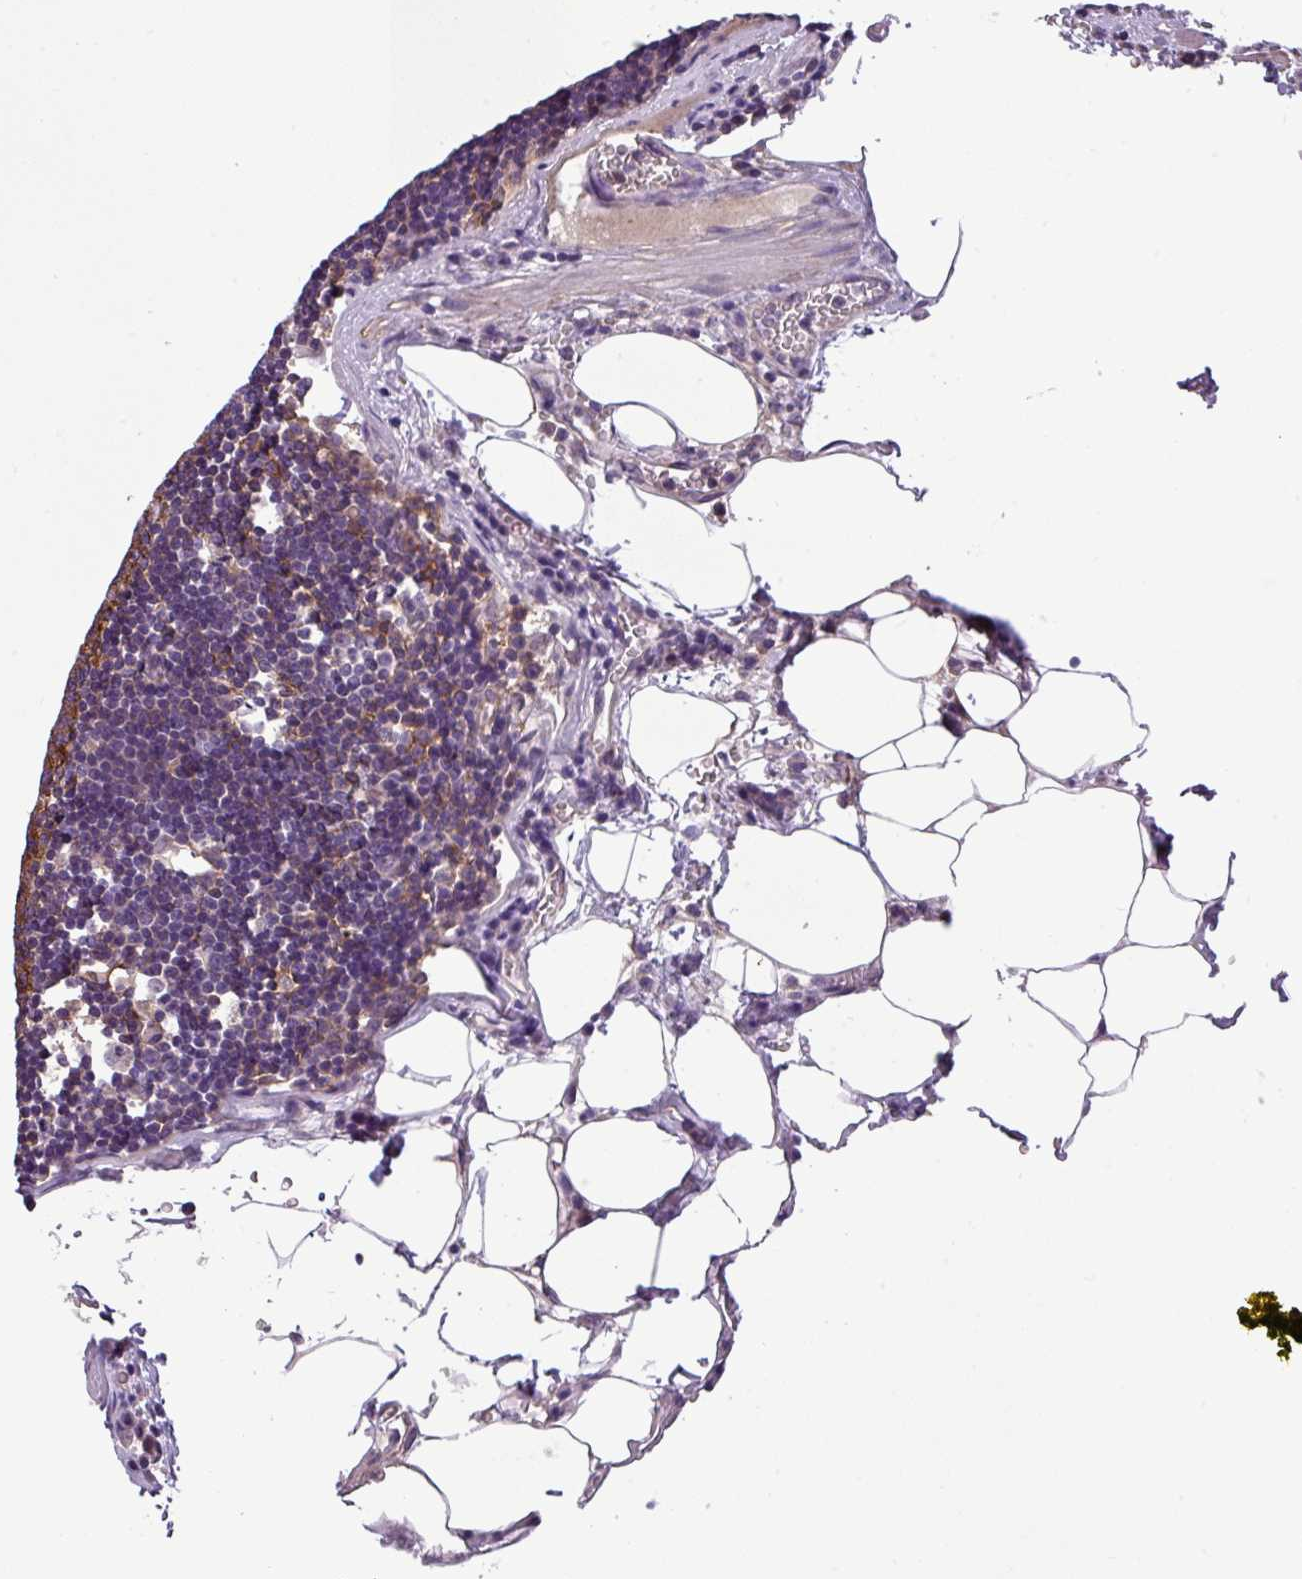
{"staining": {"intensity": "negative", "quantity": "none", "location": "none"}, "tissue": "lymph node", "cell_type": "Non-germinal center cells", "image_type": "normal", "snomed": [{"axis": "morphology", "description": "Normal tissue, NOS"}, {"axis": "topography", "description": "Lymph node"}], "caption": "Immunohistochemical staining of unremarkable lymph node exhibits no significant positivity in non-germinal center cells. The staining was performed using DAB to visualize the protein expression in brown, while the nuclei were stained in blue with hematoxylin (Magnification: 20x).", "gene": "SLC23A2", "patient": {"sex": "male", "age": 62}}